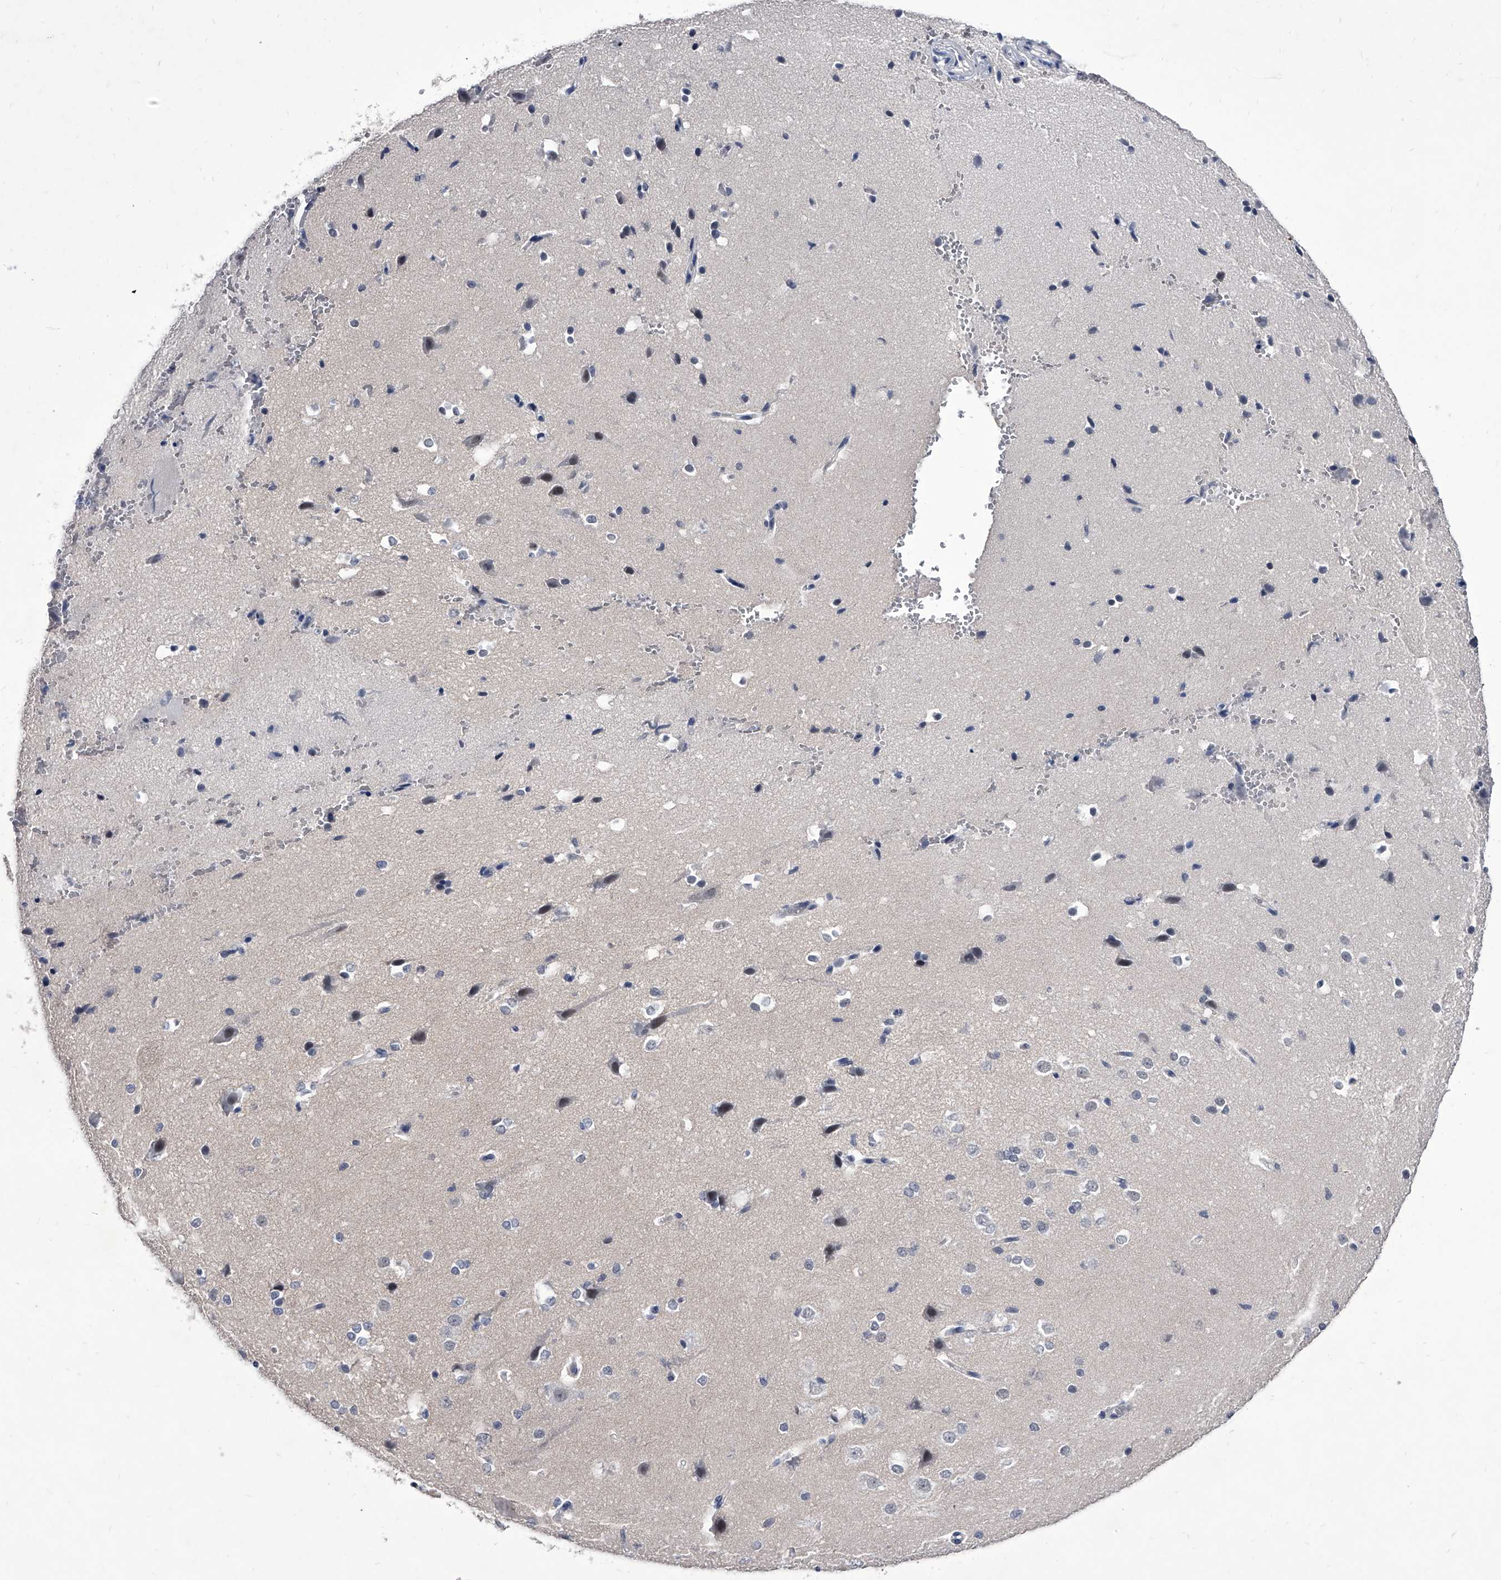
{"staining": {"intensity": "negative", "quantity": "none", "location": "none"}, "tissue": "cerebral cortex", "cell_type": "Endothelial cells", "image_type": "normal", "snomed": [{"axis": "morphology", "description": "Normal tissue, NOS"}, {"axis": "morphology", "description": "Developmental malformation"}, {"axis": "topography", "description": "Cerebral cortex"}], "caption": "This is a image of IHC staining of benign cerebral cortex, which shows no positivity in endothelial cells.", "gene": "CRISP2", "patient": {"sex": "female", "age": 30}}